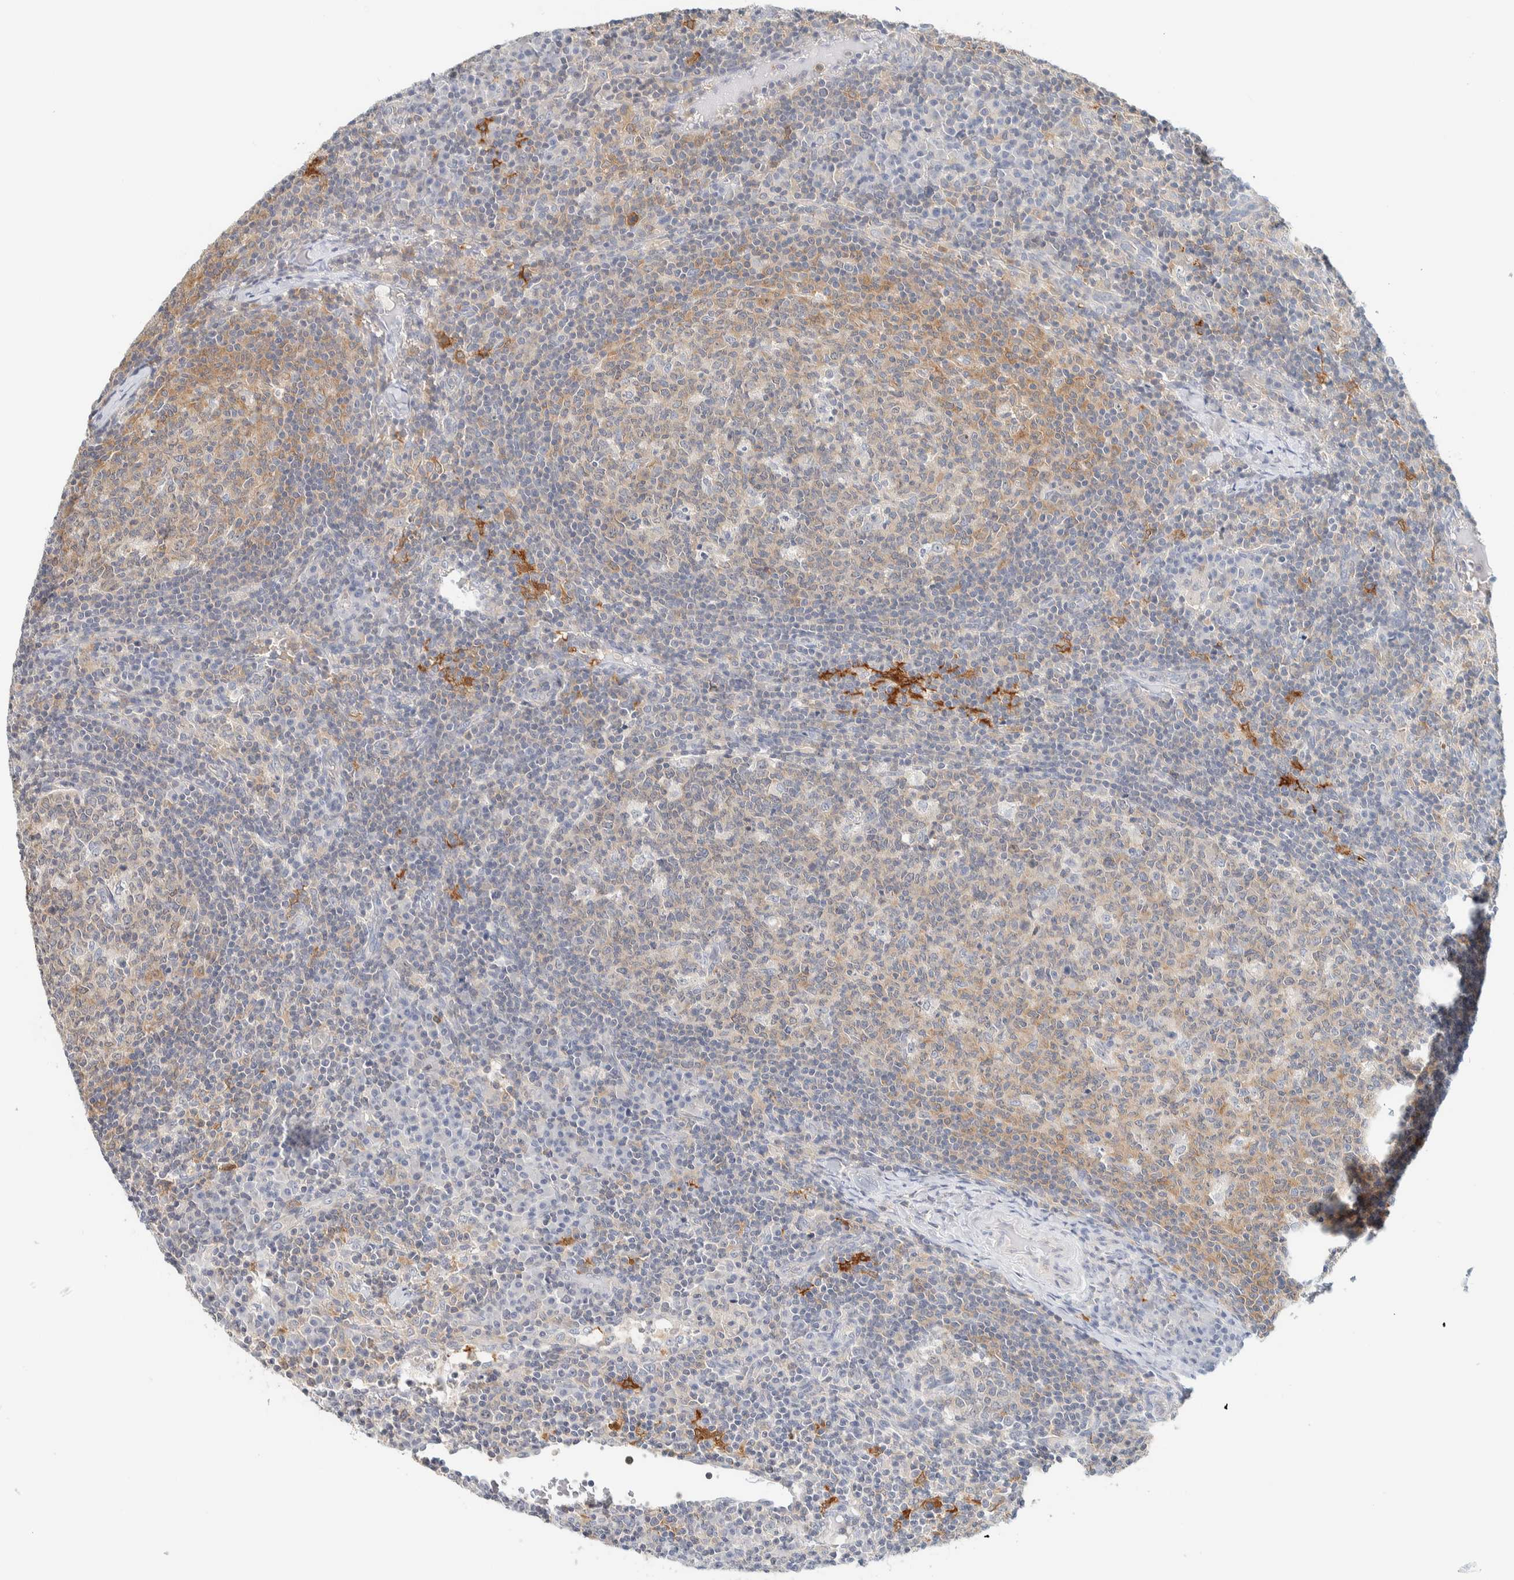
{"staining": {"intensity": "weak", "quantity": "25%-75%", "location": "cytoplasmic/membranous"}, "tissue": "lymph node", "cell_type": "Germinal center cells", "image_type": "normal", "snomed": [{"axis": "morphology", "description": "Normal tissue, NOS"}, {"axis": "morphology", "description": "Inflammation, NOS"}, {"axis": "topography", "description": "Lymph node"}], "caption": "Germinal center cells display weak cytoplasmic/membranous expression in approximately 25%-75% of cells in benign lymph node. The staining was performed using DAB (3,3'-diaminobenzidine) to visualize the protein expression in brown, while the nuclei were stained in blue with hematoxylin (Magnification: 20x).", "gene": "NDE1", "patient": {"sex": "male", "age": 55}}